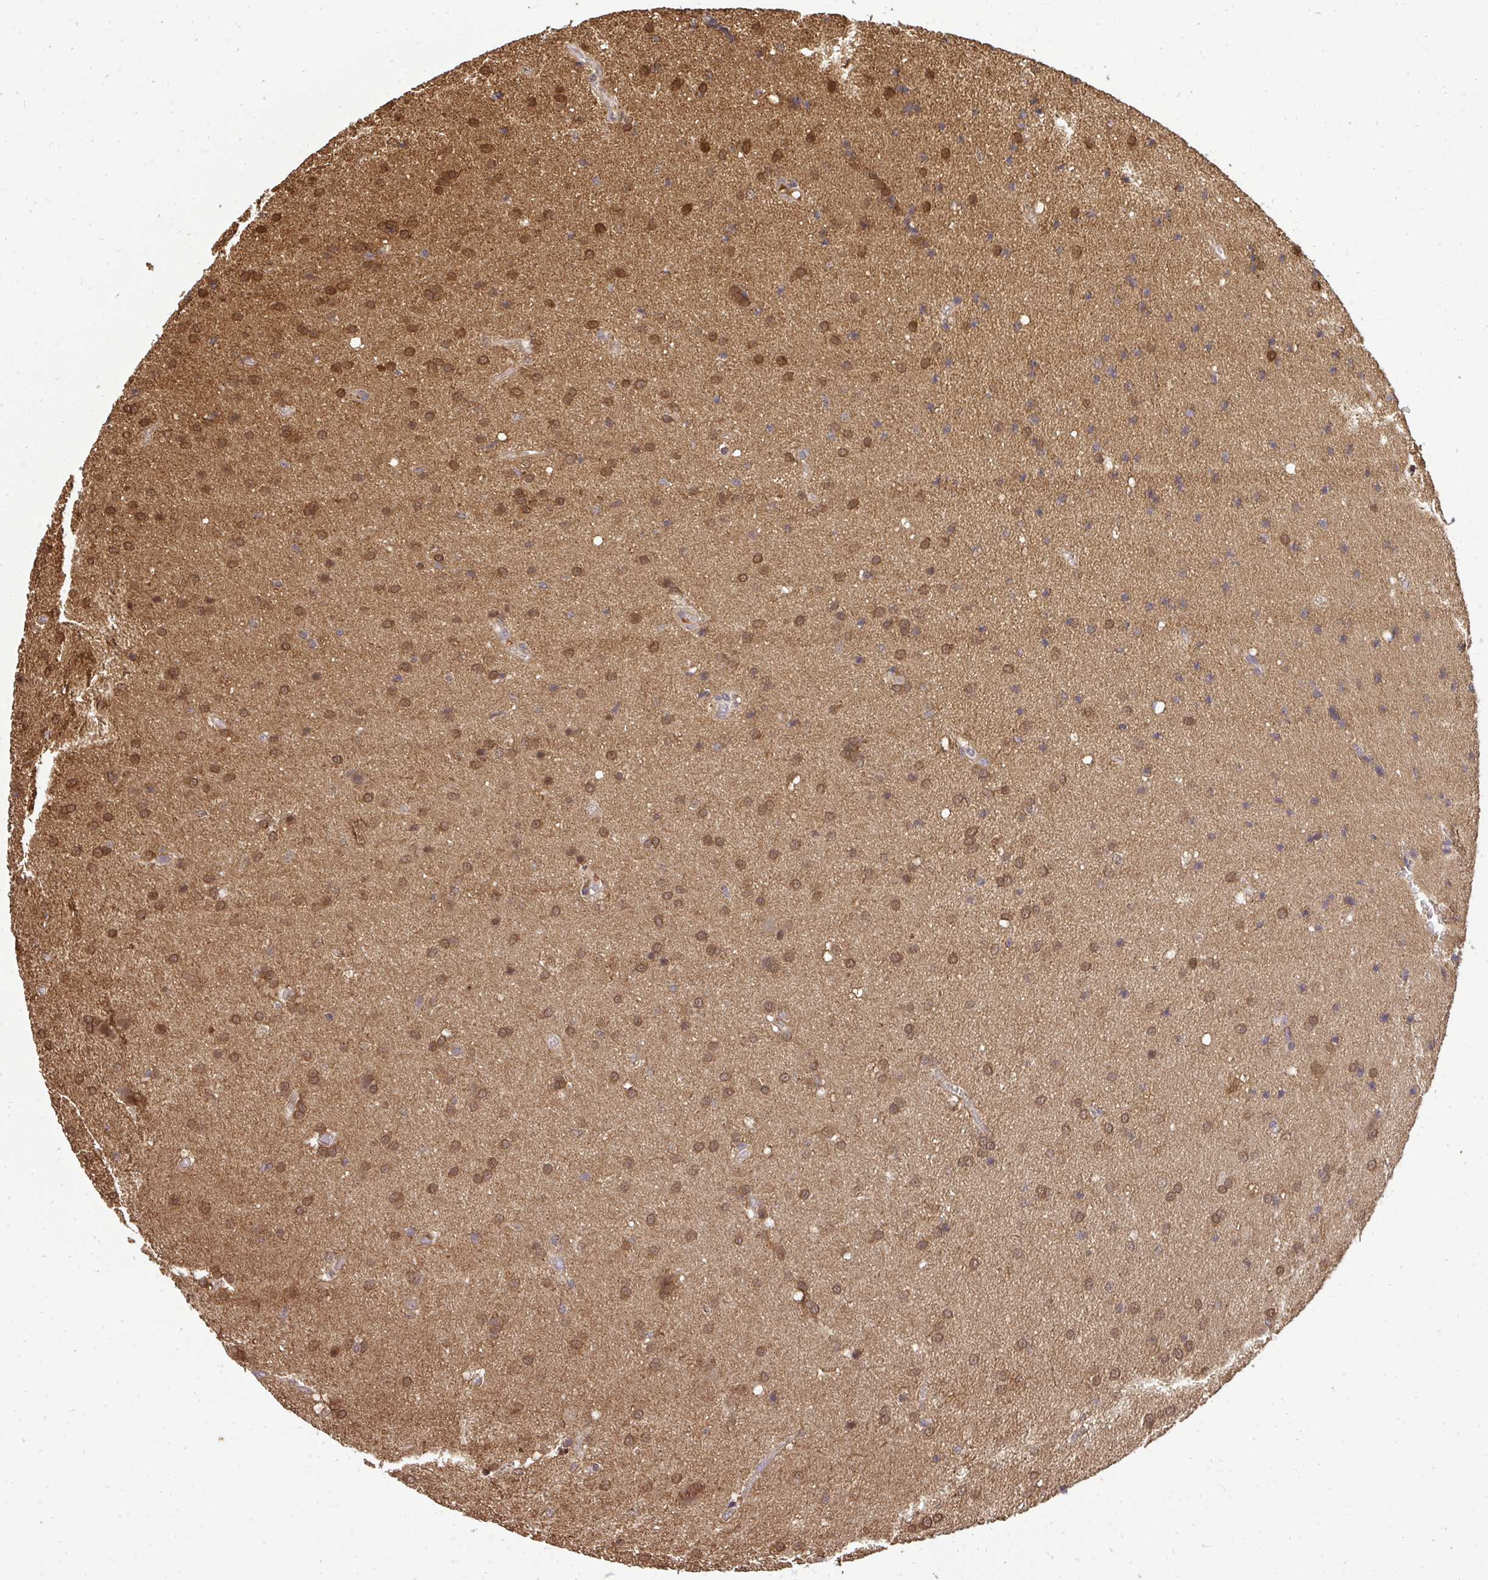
{"staining": {"intensity": "moderate", "quantity": ">75%", "location": "cytoplasmic/membranous,nuclear"}, "tissue": "glioma", "cell_type": "Tumor cells", "image_type": "cancer", "snomed": [{"axis": "morphology", "description": "Glioma, malignant, Low grade"}, {"axis": "topography", "description": "Brain"}], "caption": "A micrograph showing moderate cytoplasmic/membranous and nuclear positivity in about >75% of tumor cells in glioma, as visualized by brown immunohistochemical staining.", "gene": "HDHD2", "patient": {"sex": "female", "age": 54}}